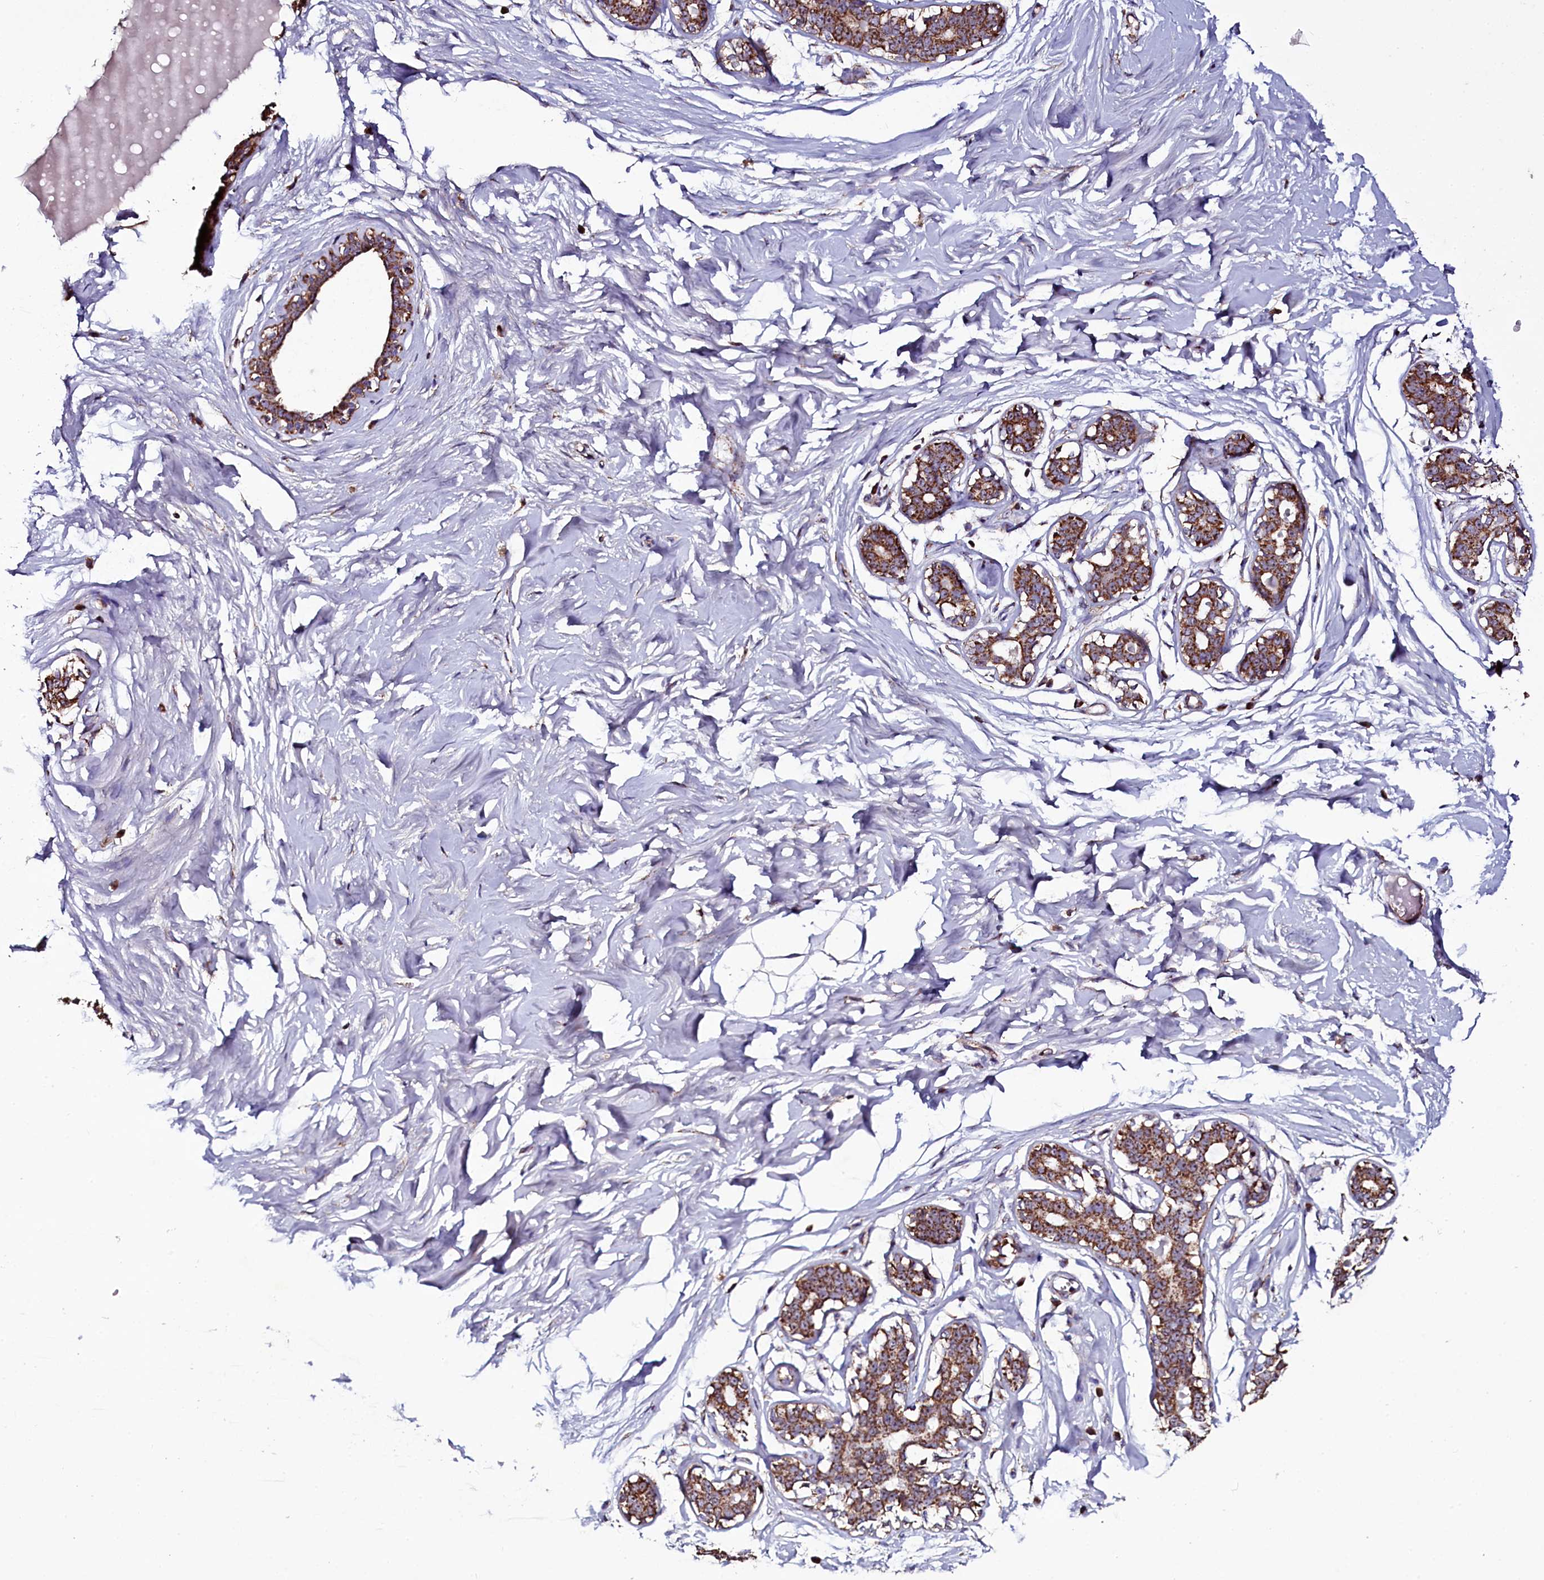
{"staining": {"intensity": "negative", "quantity": "none", "location": "none"}, "tissue": "breast", "cell_type": "Adipocytes", "image_type": "normal", "snomed": [{"axis": "morphology", "description": "Normal tissue, NOS"}, {"axis": "morphology", "description": "Adenoma, NOS"}, {"axis": "topography", "description": "Breast"}], "caption": "High power microscopy histopathology image of an IHC histopathology image of normal breast, revealing no significant expression in adipocytes.", "gene": "NAA80", "patient": {"sex": "female", "age": 23}}